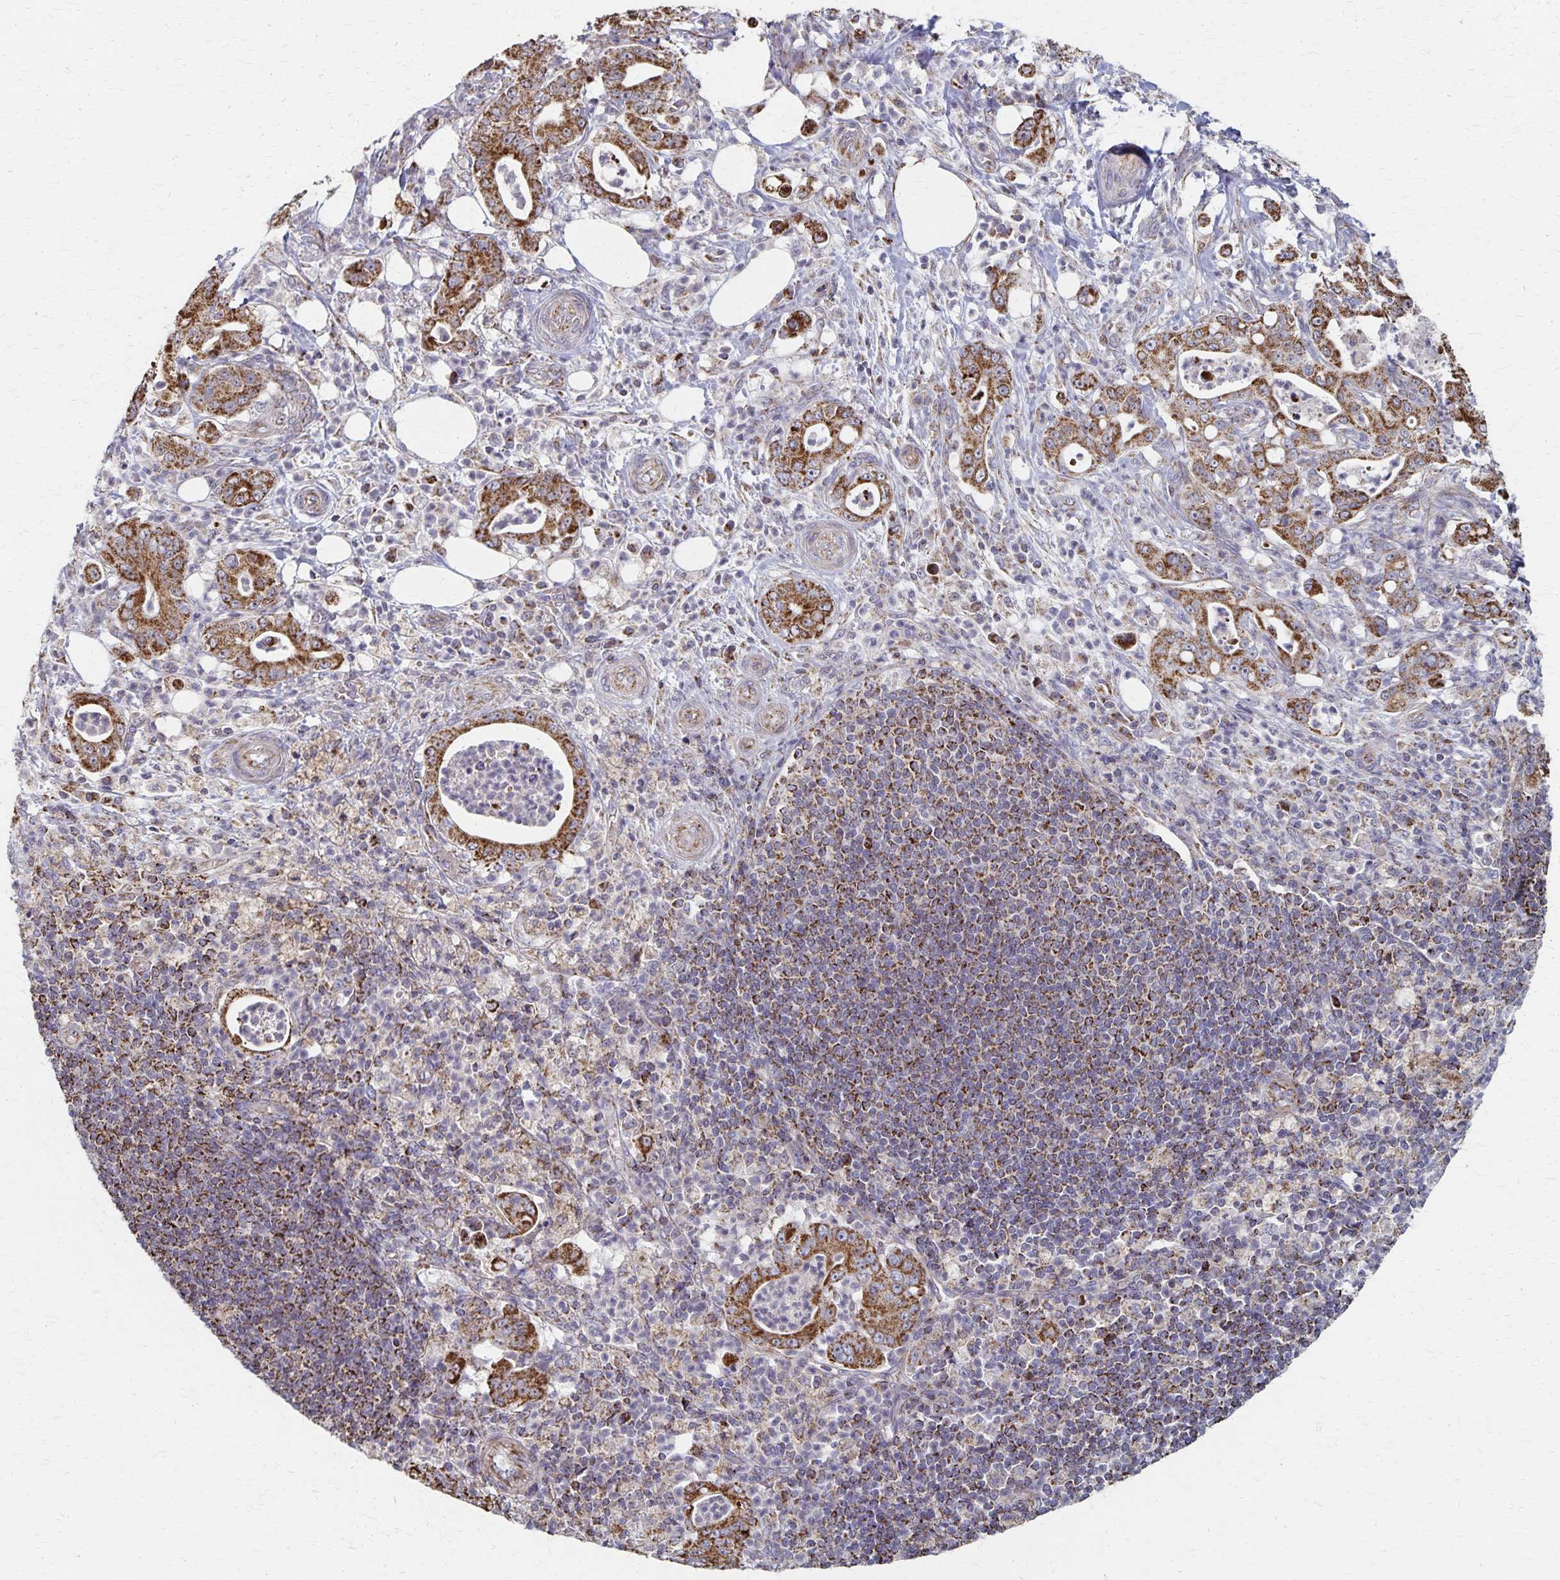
{"staining": {"intensity": "strong", "quantity": ">75%", "location": "cytoplasmic/membranous"}, "tissue": "pancreatic cancer", "cell_type": "Tumor cells", "image_type": "cancer", "snomed": [{"axis": "morphology", "description": "Adenocarcinoma, NOS"}, {"axis": "topography", "description": "Pancreas"}], "caption": "This micrograph displays pancreatic cancer stained with immunohistochemistry (IHC) to label a protein in brown. The cytoplasmic/membranous of tumor cells show strong positivity for the protein. Nuclei are counter-stained blue.", "gene": "DYRK4", "patient": {"sex": "male", "age": 71}}